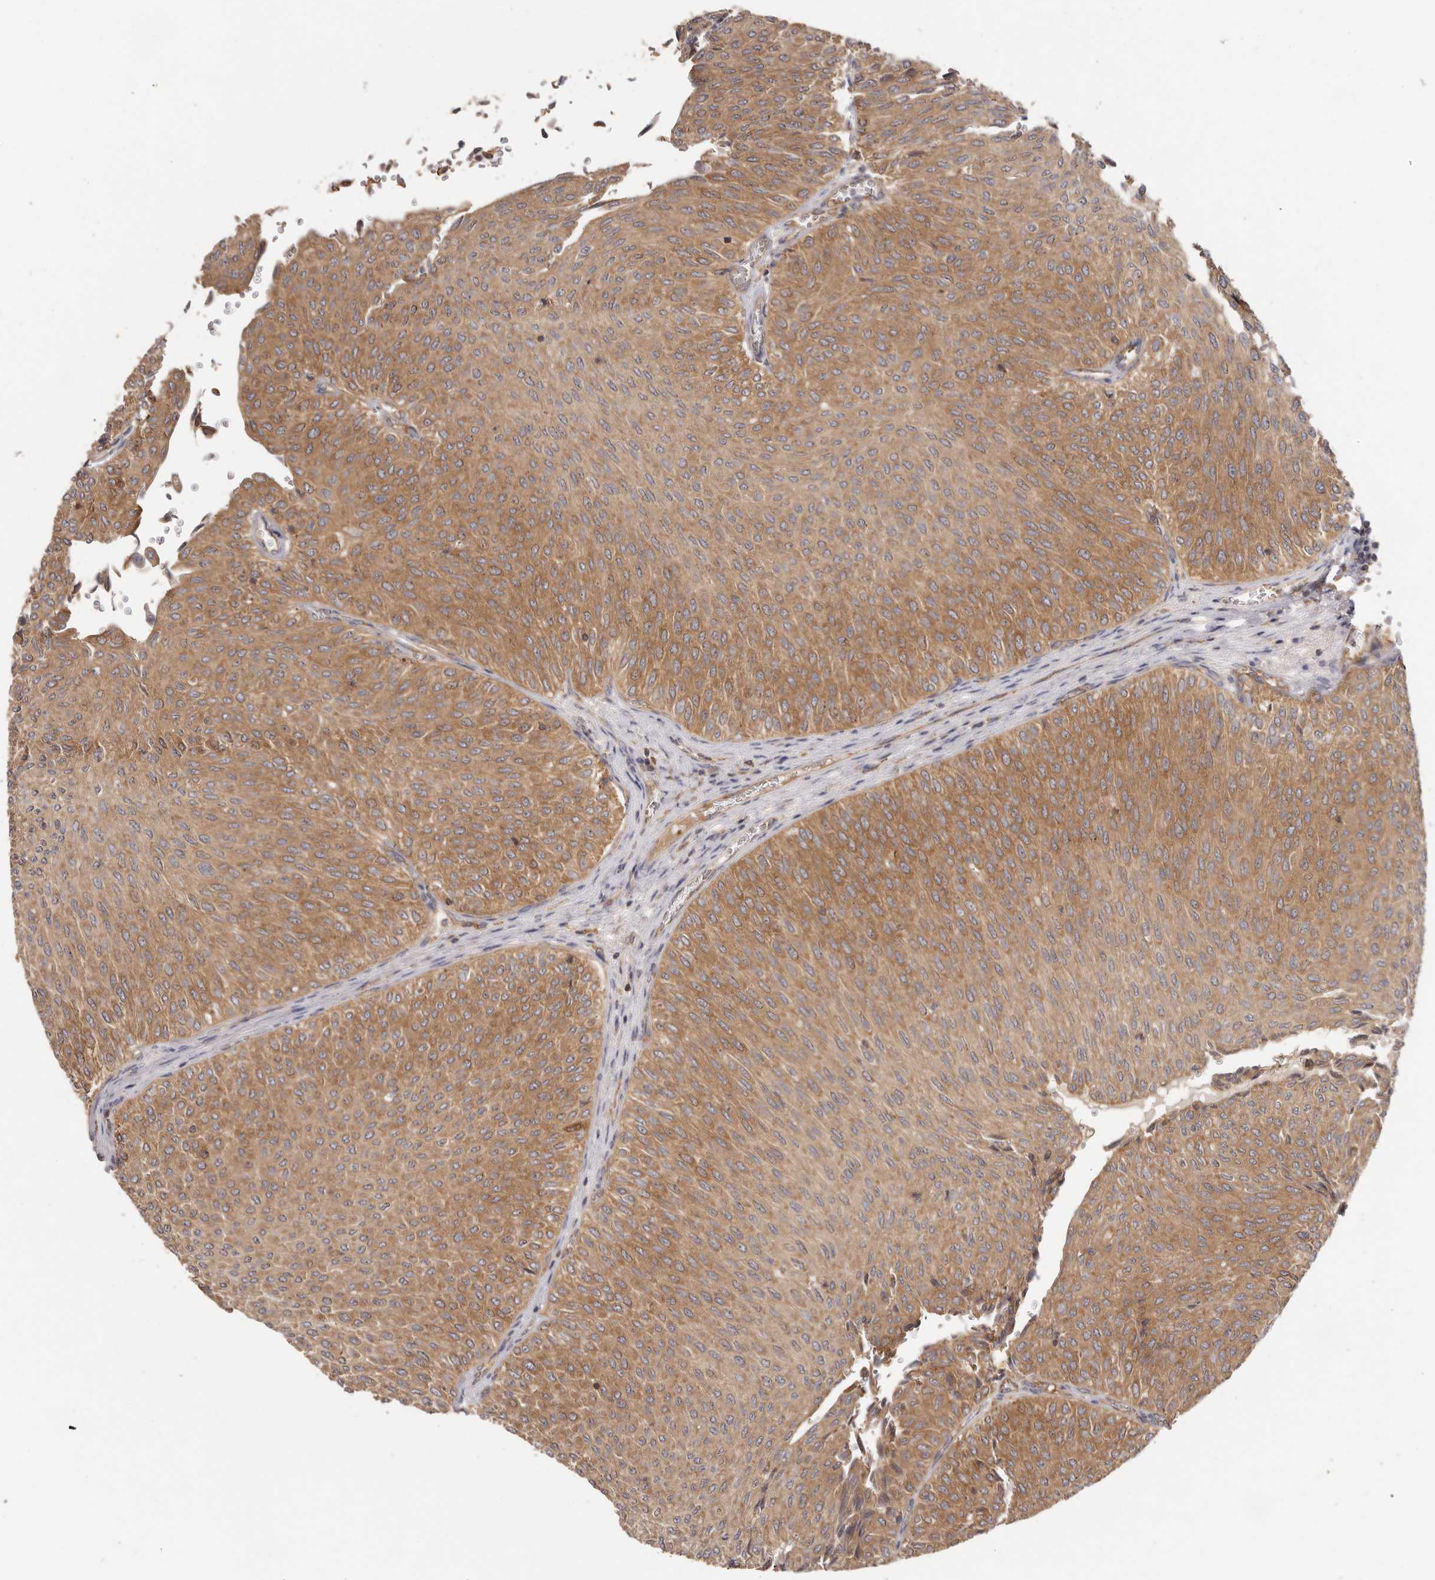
{"staining": {"intensity": "moderate", "quantity": ">75%", "location": "cytoplasmic/membranous"}, "tissue": "urothelial cancer", "cell_type": "Tumor cells", "image_type": "cancer", "snomed": [{"axis": "morphology", "description": "Urothelial carcinoma, Low grade"}, {"axis": "topography", "description": "Urinary bladder"}], "caption": "Immunohistochemistry (IHC) (DAB (3,3'-diaminobenzidine)) staining of urothelial cancer exhibits moderate cytoplasmic/membranous protein staining in approximately >75% of tumor cells.", "gene": "EEF1E1", "patient": {"sex": "male", "age": 78}}